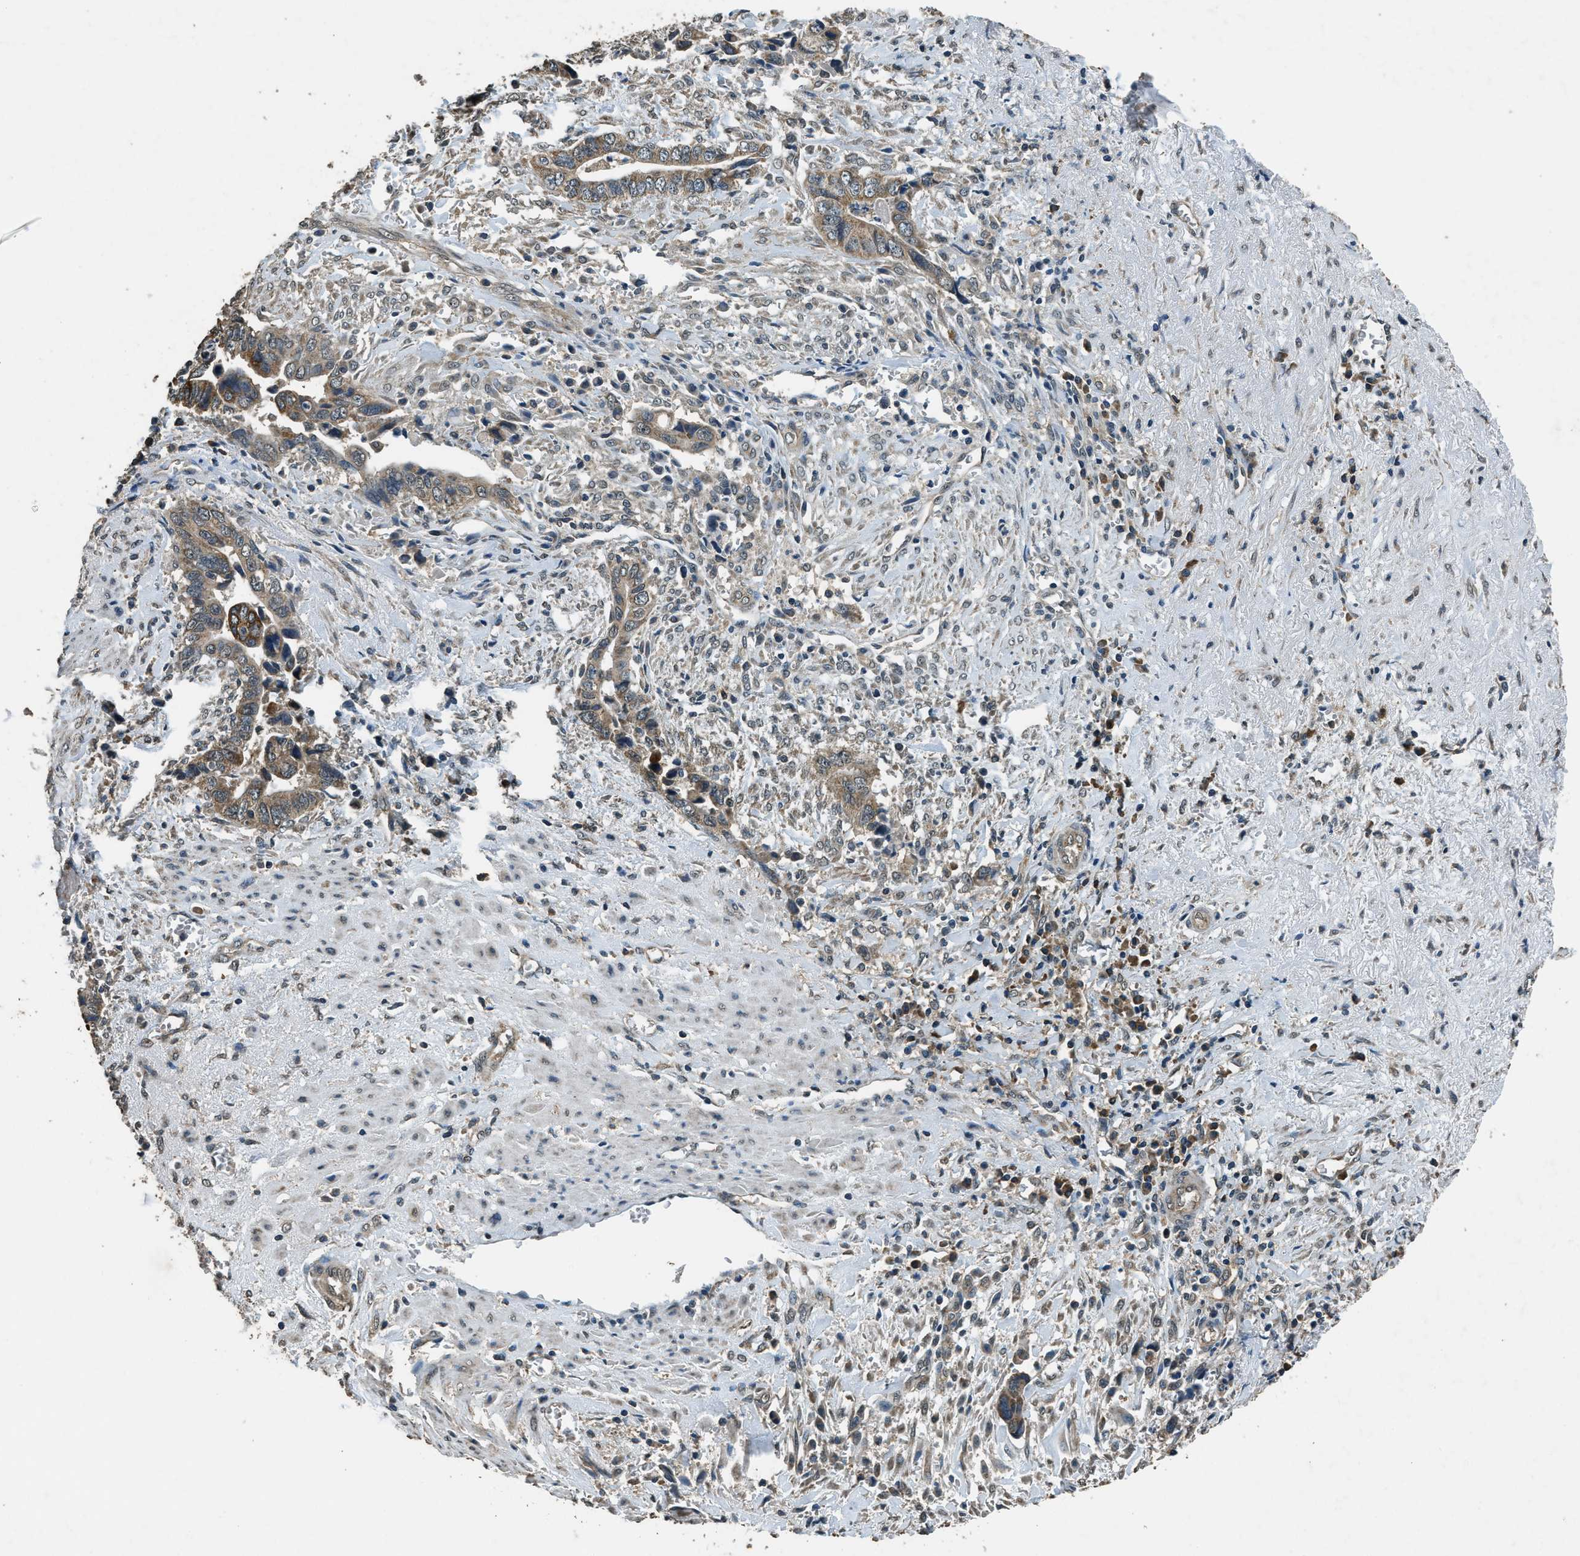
{"staining": {"intensity": "moderate", "quantity": ">75%", "location": "cytoplasmic/membranous"}, "tissue": "liver cancer", "cell_type": "Tumor cells", "image_type": "cancer", "snomed": [{"axis": "morphology", "description": "Cholangiocarcinoma"}, {"axis": "topography", "description": "Liver"}], "caption": "Immunohistochemistry photomicrograph of neoplastic tissue: cholangiocarcinoma (liver) stained using immunohistochemistry (IHC) shows medium levels of moderate protein expression localized specifically in the cytoplasmic/membranous of tumor cells, appearing as a cytoplasmic/membranous brown color.", "gene": "SALL3", "patient": {"sex": "female", "age": 79}}